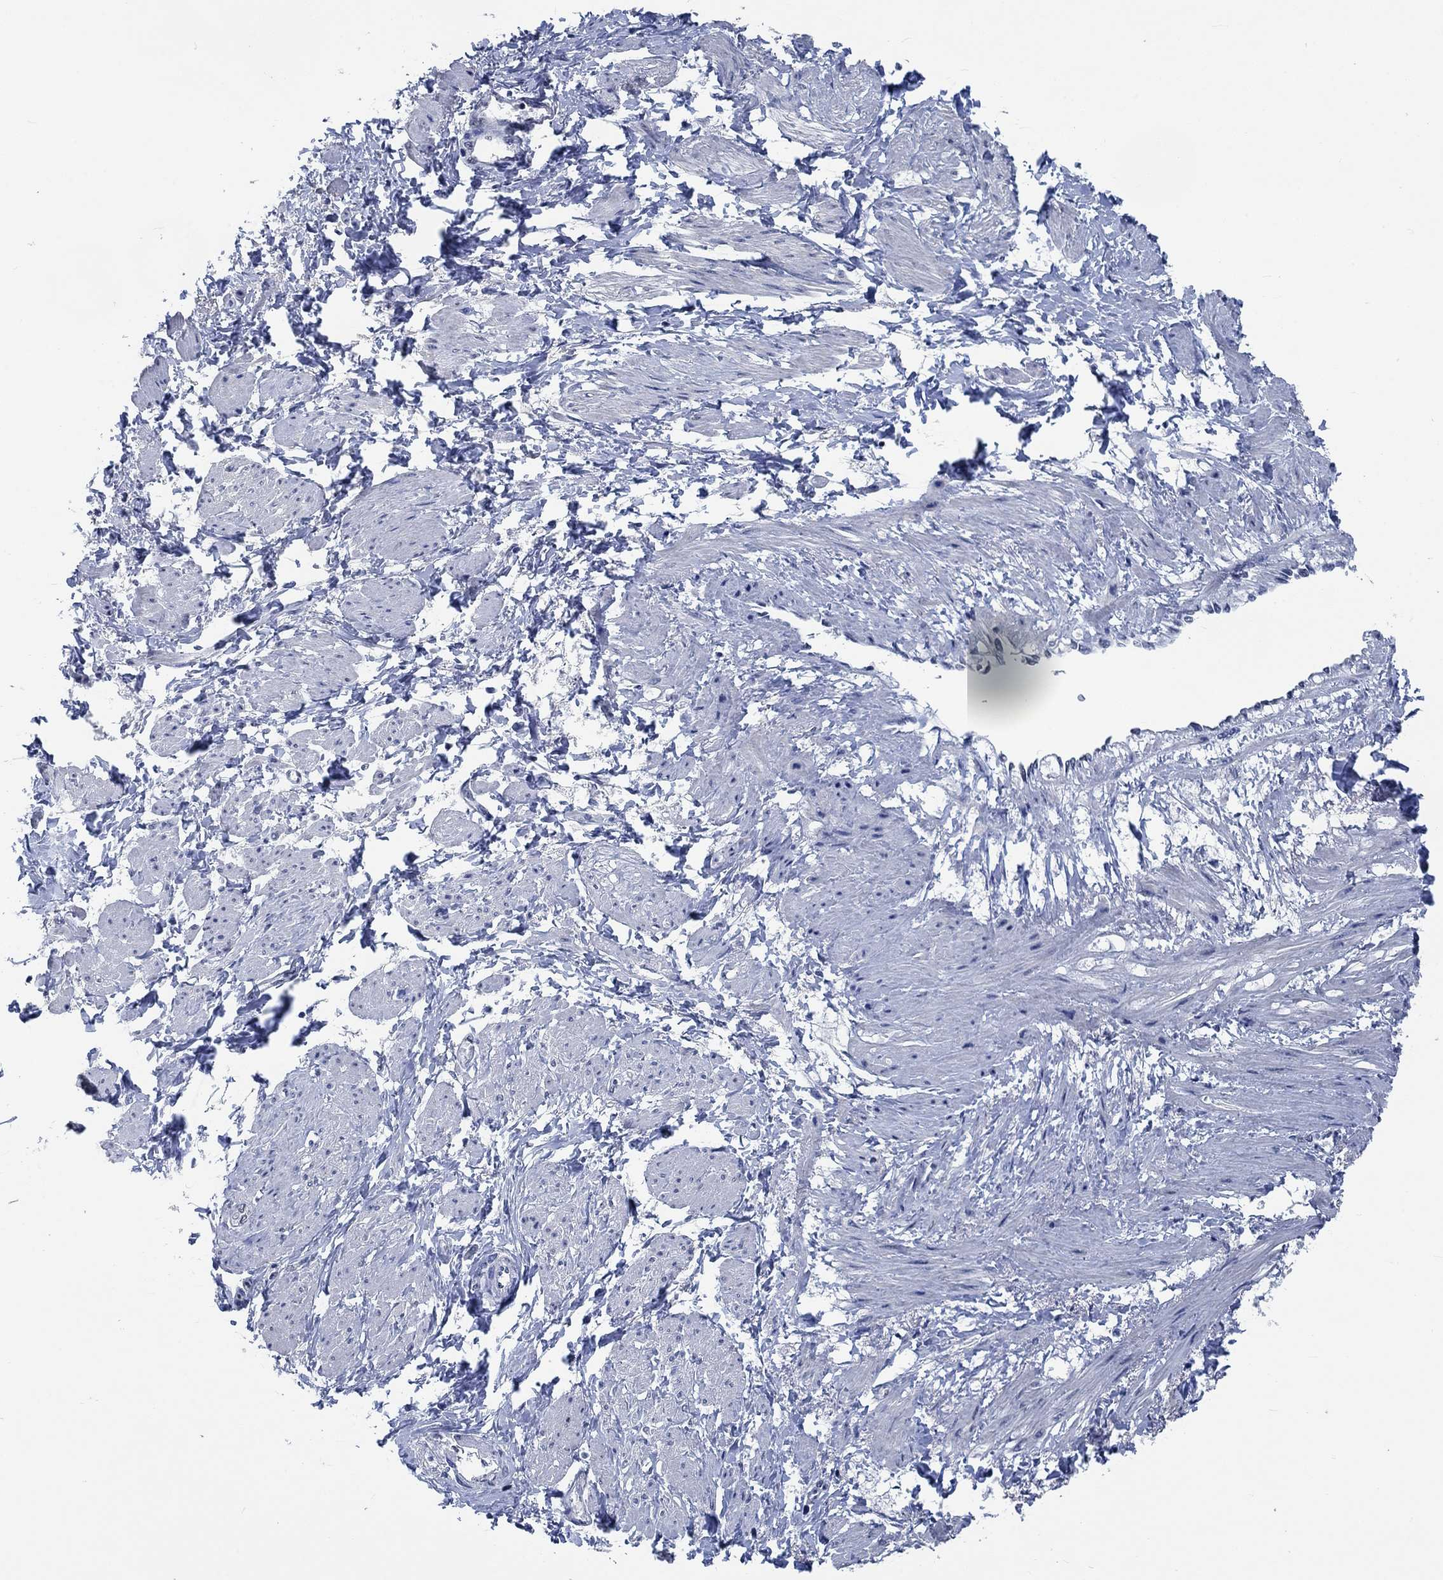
{"staining": {"intensity": "negative", "quantity": "none", "location": "none"}, "tissue": "smooth muscle", "cell_type": "Smooth muscle cells", "image_type": "normal", "snomed": [{"axis": "morphology", "description": "Normal tissue, NOS"}, {"axis": "topography", "description": "Smooth muscle"}, {"axis": "topography", "description": "Uterus"}], "caption": "Smooth muscle cells show no significant staining in benign smooth muscle.", "gene": "OBSCN", "patient": {"sex": "female", "age": 39}}